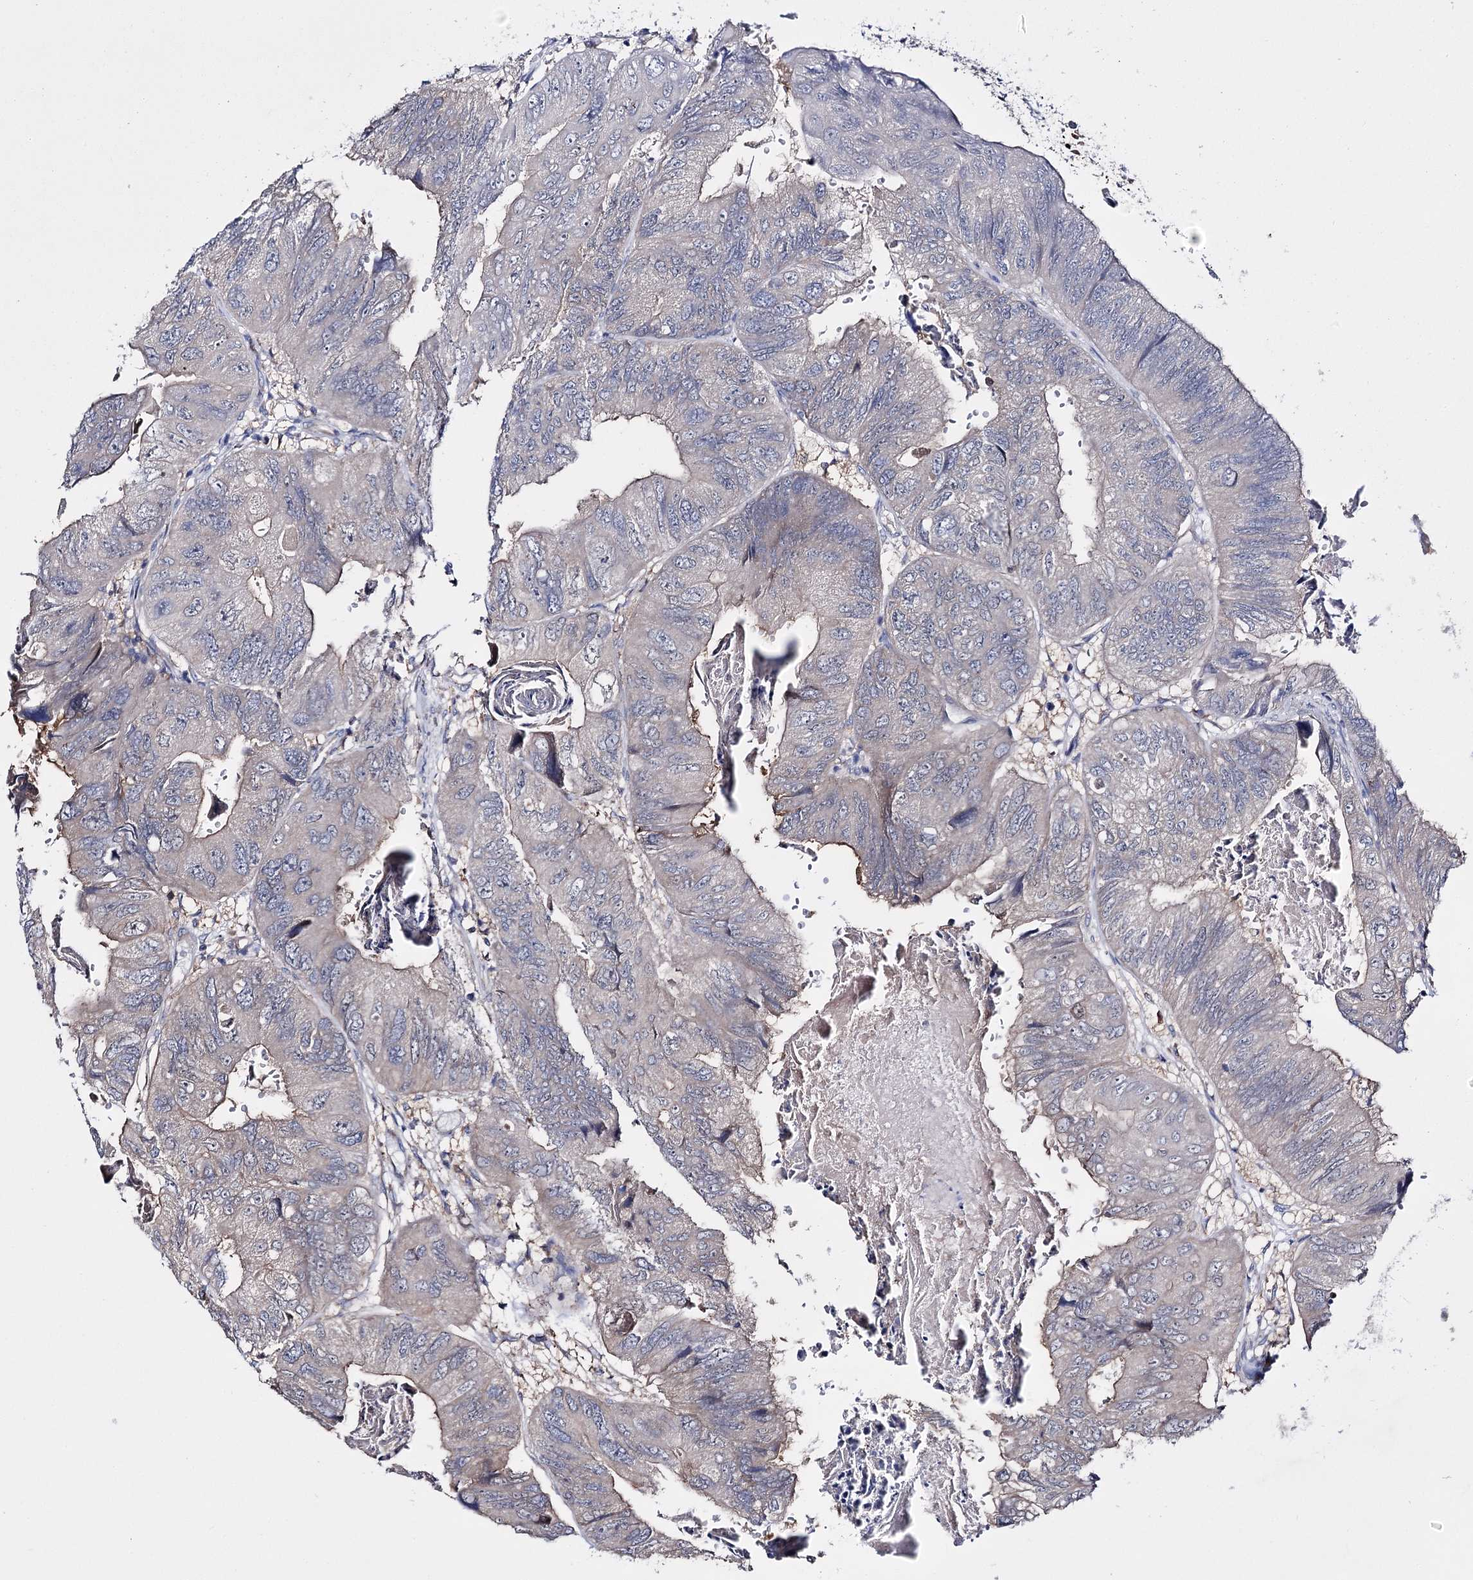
{"staining": {"intensity": "negative", "quantity": "none", "location": "none"}, "tissue": "colorectal cancer", "cell_type": "Tumor cells", "image_type": "cancer", "snomed": [{"axis": "morphology", "description": "Adenocarcinoma, NOS"}, {"axis": "topography", "description": "Rectum"}], "caption": "Immunohistochemistry histopathology image of neoplastic tissue: colorectal adenocarcinoma stained with DAB (3,3'-diaminobenzidine) displays no significant protein positivity in tumor cells.", "gene": "PTER", "patient": {"sex": "male", "age": 63}}